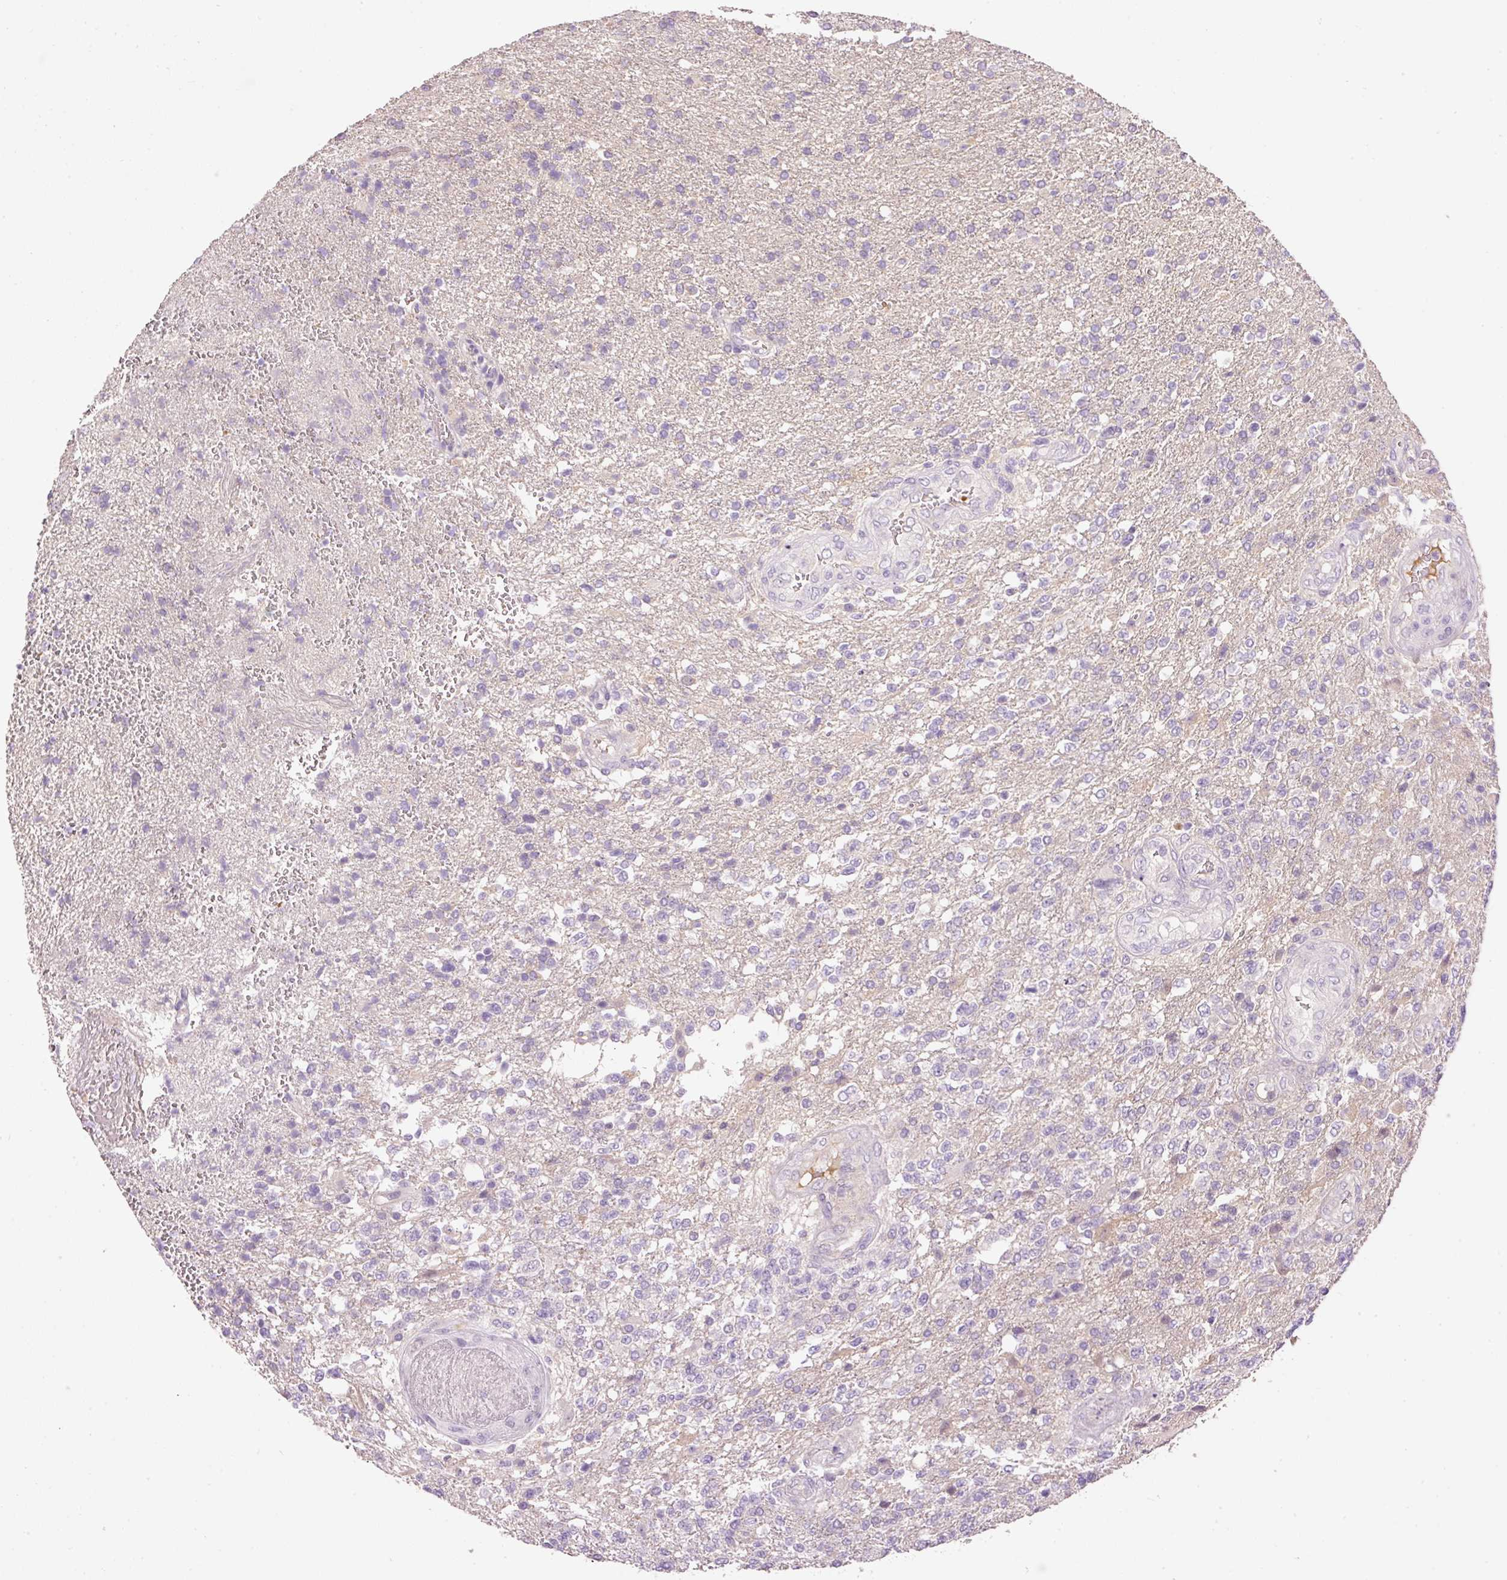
{"staining": {"intensity": "negative", "quantity": "none", "location": "none"}, "tissue": "glioma", "cell_type": "Tumor cells", "image_type": "cancer", "snomed": [{"axis": "morphology", "description": "Glioma, malignant, High grade"}, {"axis": "topography", "description": "Brain"}], "caption": "This is an IHC micrograph of human glioma. There is no expression in tumor cells.", "gene": "CMTM8", "patient": {"sex": "male", "age": 56}}